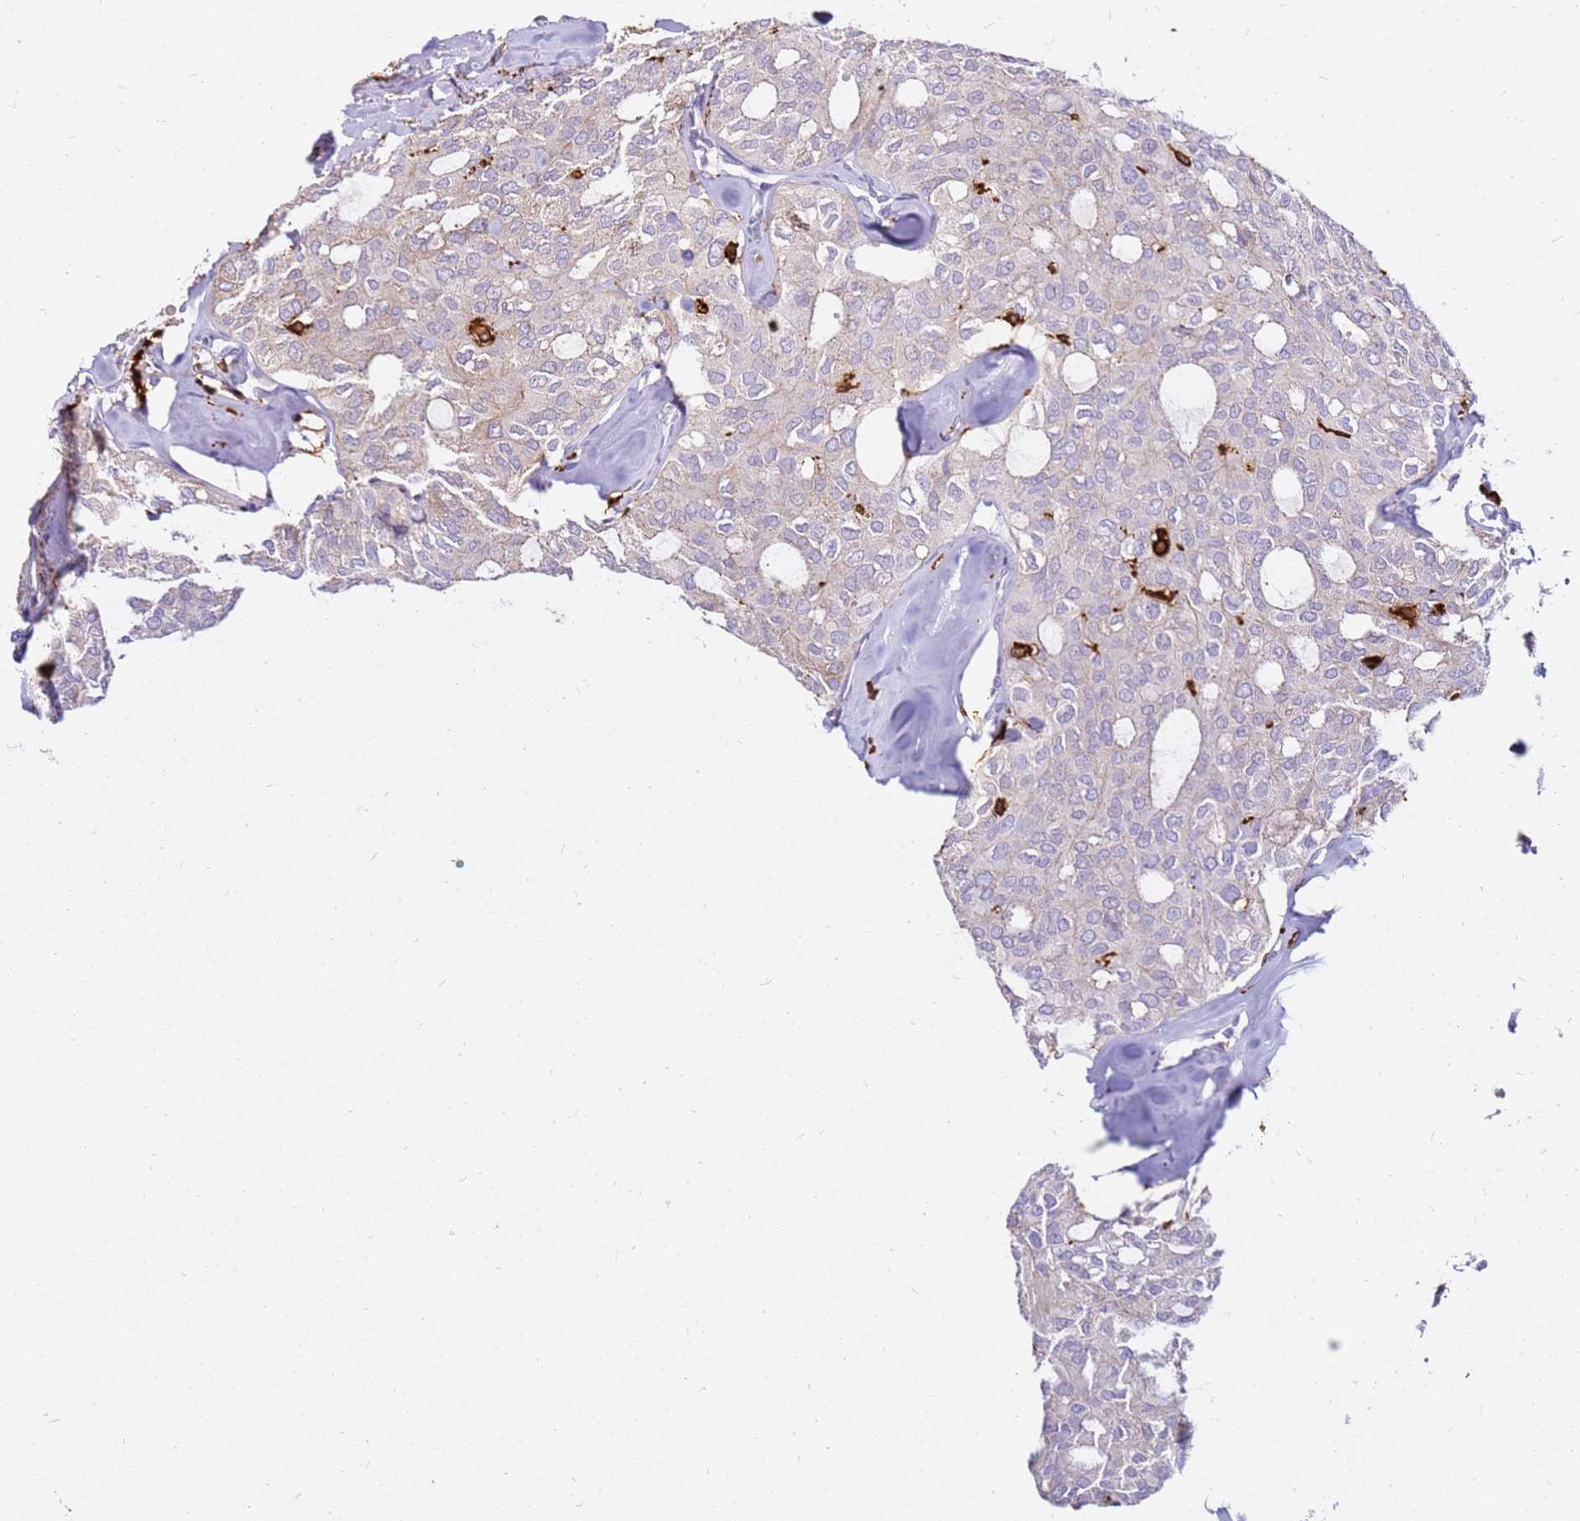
{"staining": {"intensity": "negative", "quantity": "none", "location": "none"}, "tissue": "thyroid cancer", "cell_type": "Tumor cells", "image_type": "cancer", "snomed": [{"axis": "morphology", "description": "Follicular adenoma carcinoma, NOS"}, {"axis": "topography", "description": "Thyroid gland"}], "caption": "This is an immunohistochemistry (IHC) image of follicular adenoma carcinoma (thyroid). There is no positivity in tumor cells.", "gene": "CORO1A", "patient": {"sex": "male", "age": 75}}